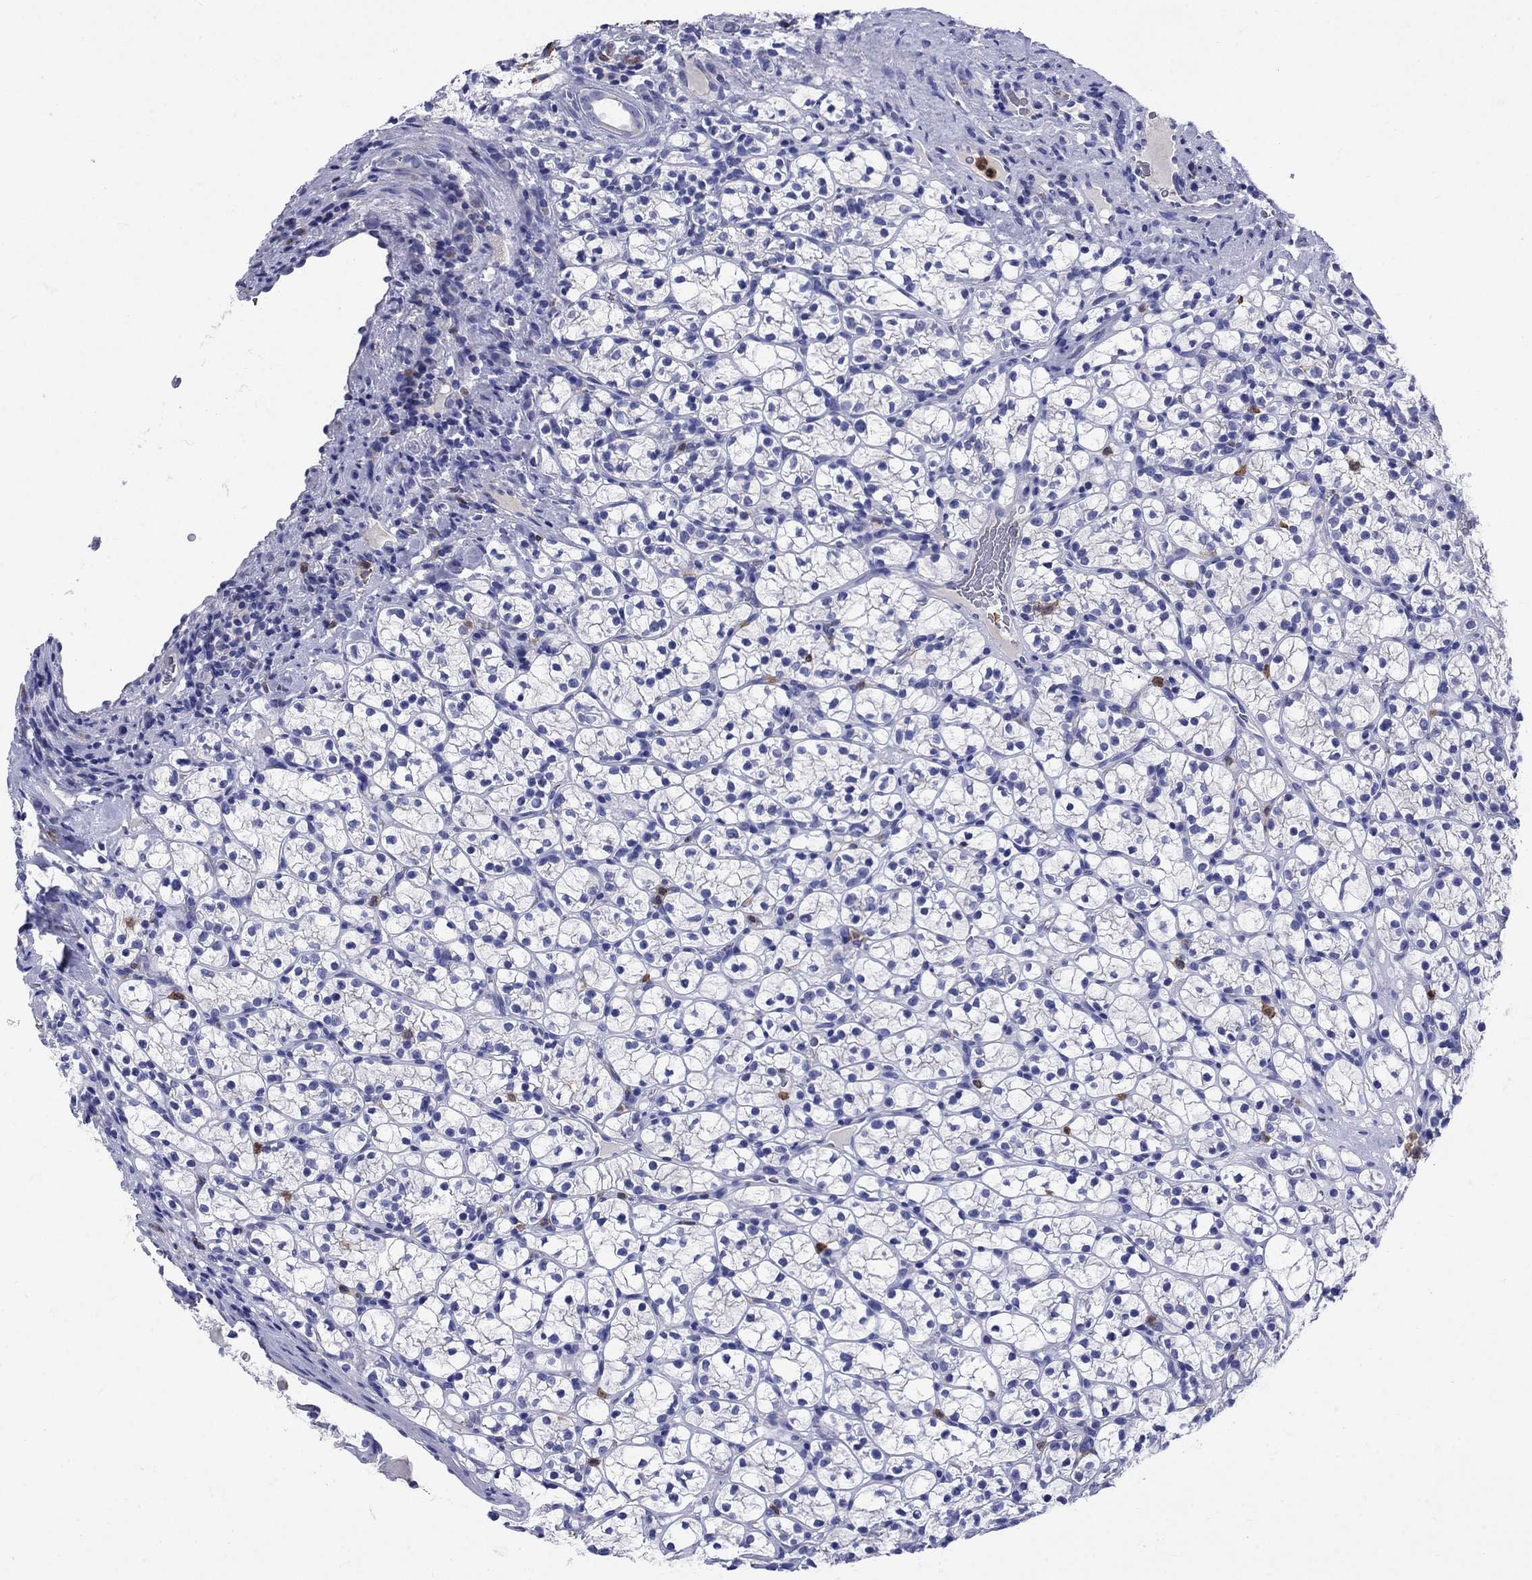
{"staining": {"intensity": "negative", "quantity": "none", "location": "none"}, "tissue": "renal cancer", "cell_type": "Tumor cells", "image_type": "cancer", "snomed": [{"axis": "morphology", "description": "Adenocarcinoma, NOS"}, {"axis": "topography", "description": "Kidney"}], "caption": "Renal cancer (adenocarcinoma) stained for a protein using immunohistochemistry reveals no expression tumor cells.", "gene": "TFR2", "patient": {"sex": "female", "age": 89}}